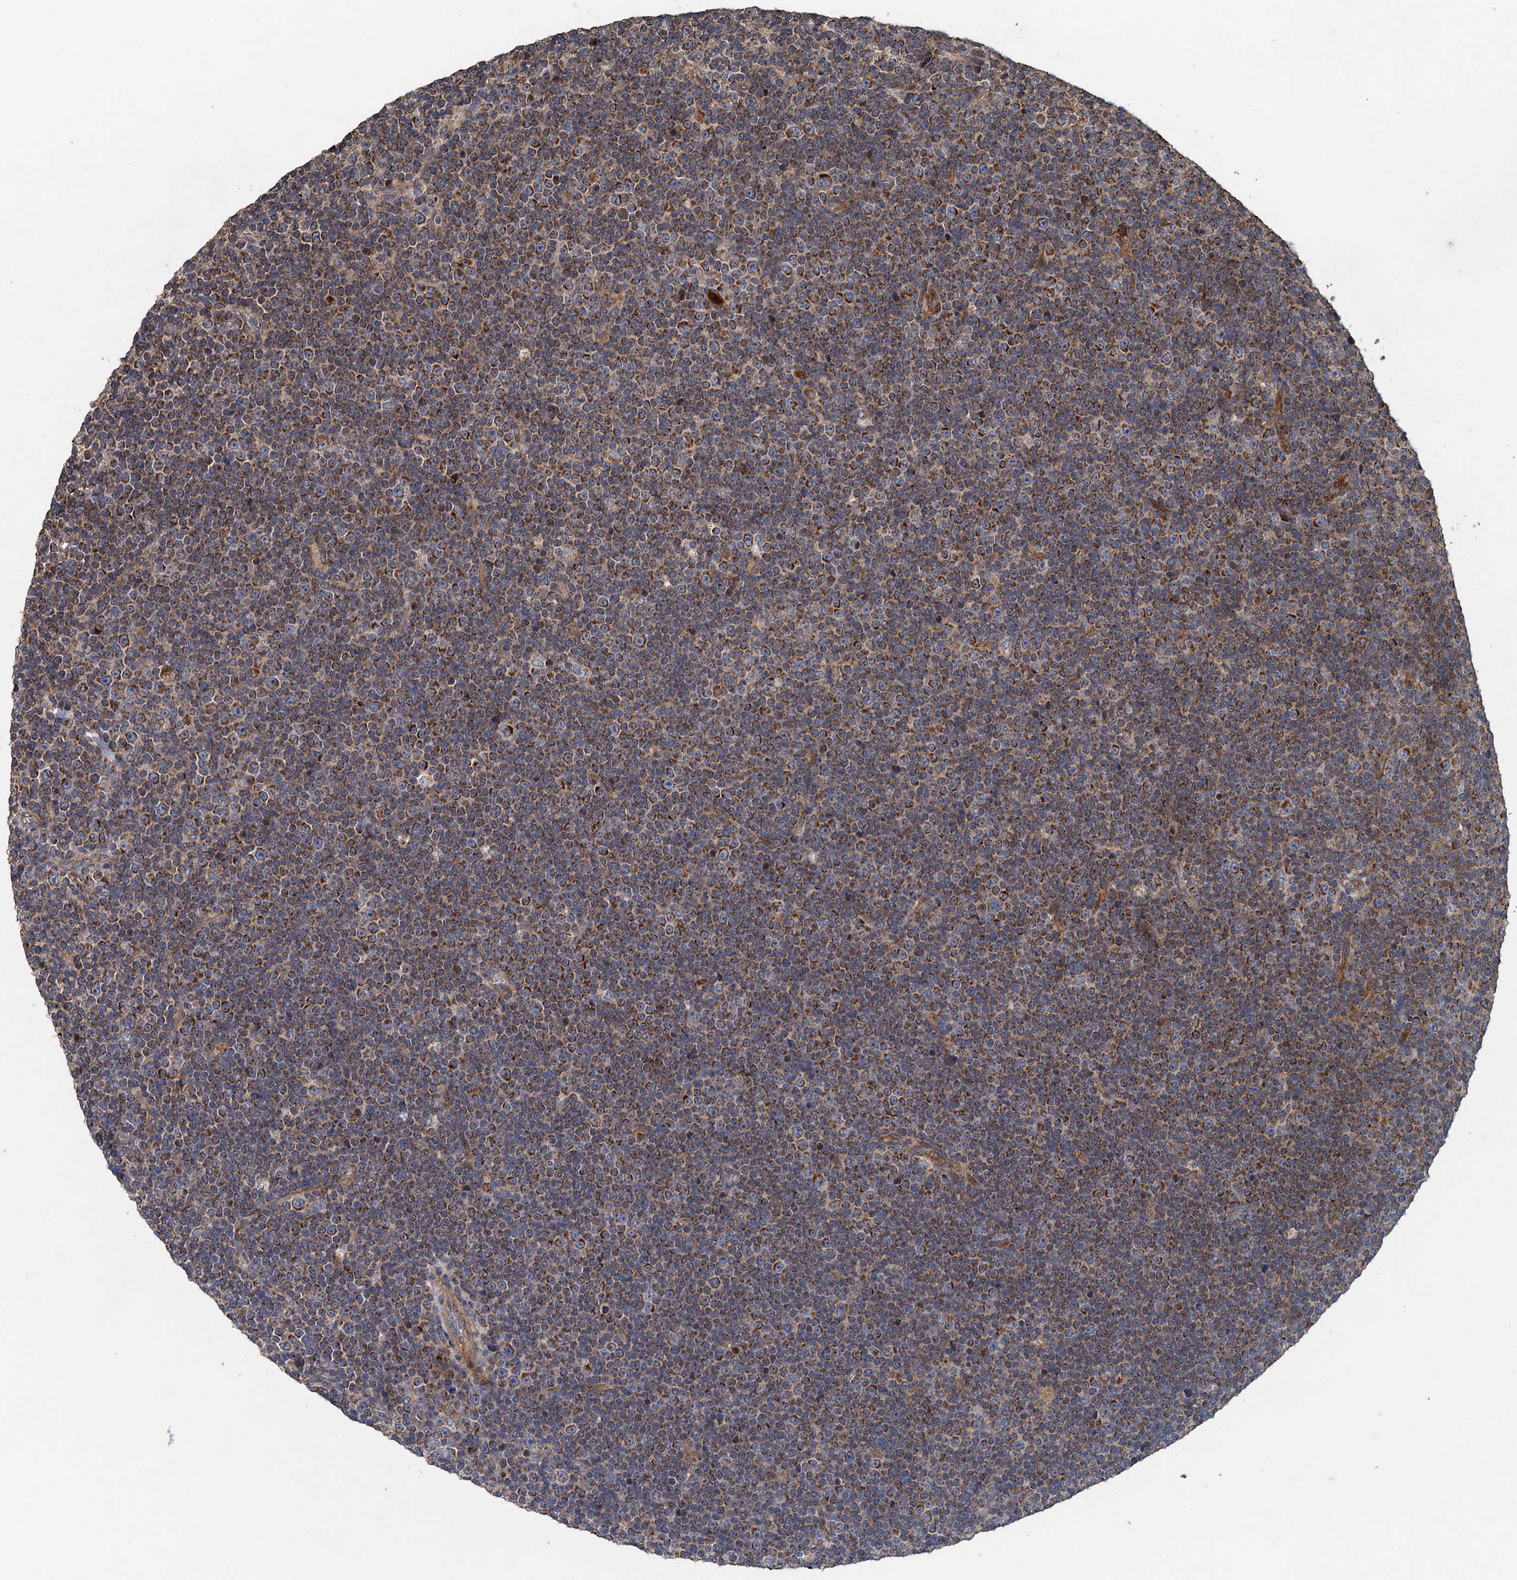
{"staining": {"intensity": "strong", "quantity": "25%-75%", "location": "cytoplasmic/membranous"}, "tissue": "lymphoma", "cell_type": "Tumor cells", "image_type": "cancer", "snomed": [{"axis": "morphology", "description": "Malignant lymphoma, non-Hodgkin's type, Low grade"}, {"axis": "topography", "description": "Lymph node"}], "caption": "Immunohistochemistry micrograph of human lymphoma stained for a protein (brown), which reveals high levels of strong cytoplasmic/membranous staining in approximately 25%-75% of tumor cells.", "gene": "BCS1L", "patient": {"sex": "female", "age": 67}}